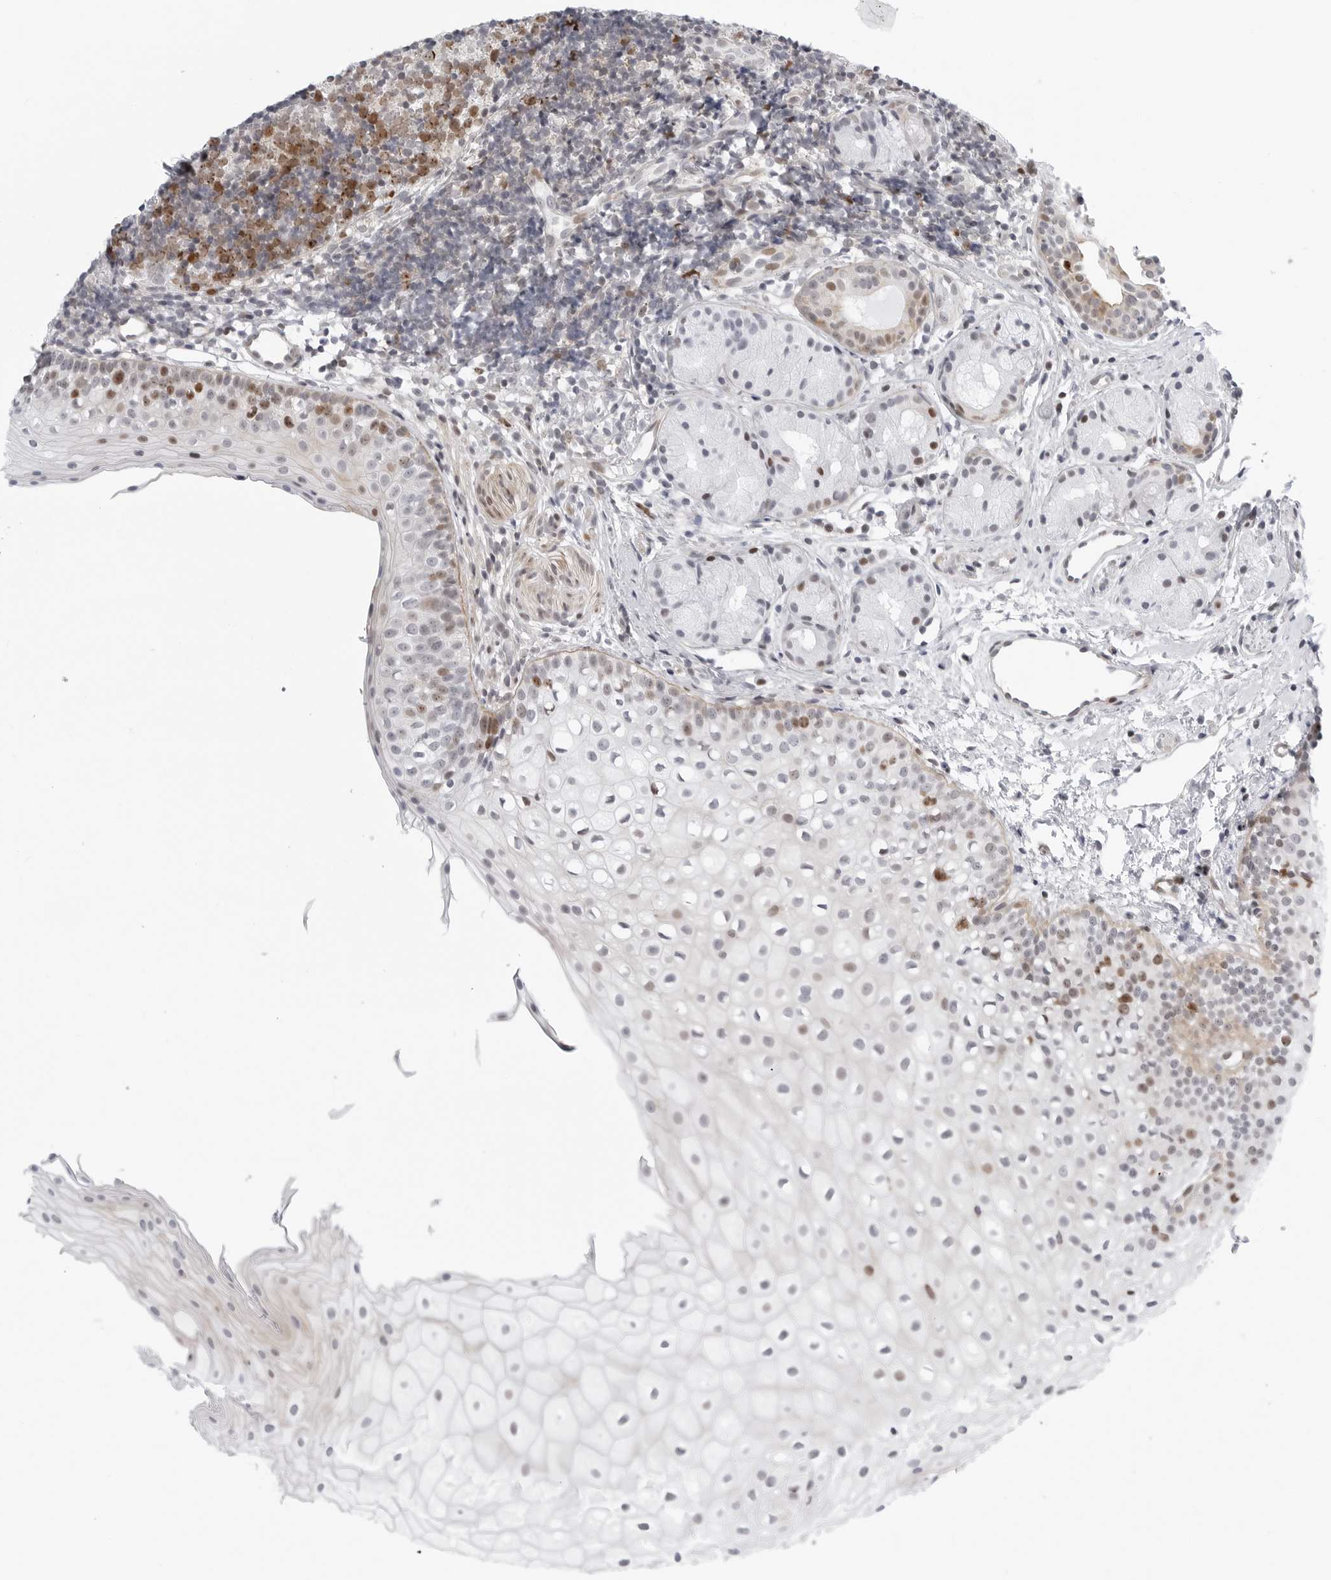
{"staining": {"intensity": "moderate", "quantity": "<25%", "location": "nuclear"}, "tissue": "oral mucosa", "cell_type": "Squamous epithelial cells", "image_type": "normal", "snomed": [{"axis": "morphology", "description": "Normal tissue, NOS"}, {"axis": "topography", "description": "Oral tissue"}], "caption": "Immunohistochemical staining of unremarkable oral mucosa demonstrates moderate nuclear protein positivity in approximately <25% of squamous epithelial cells.", "gene": "FAM135B", "patient": {"sex": "male", "age": 28}}